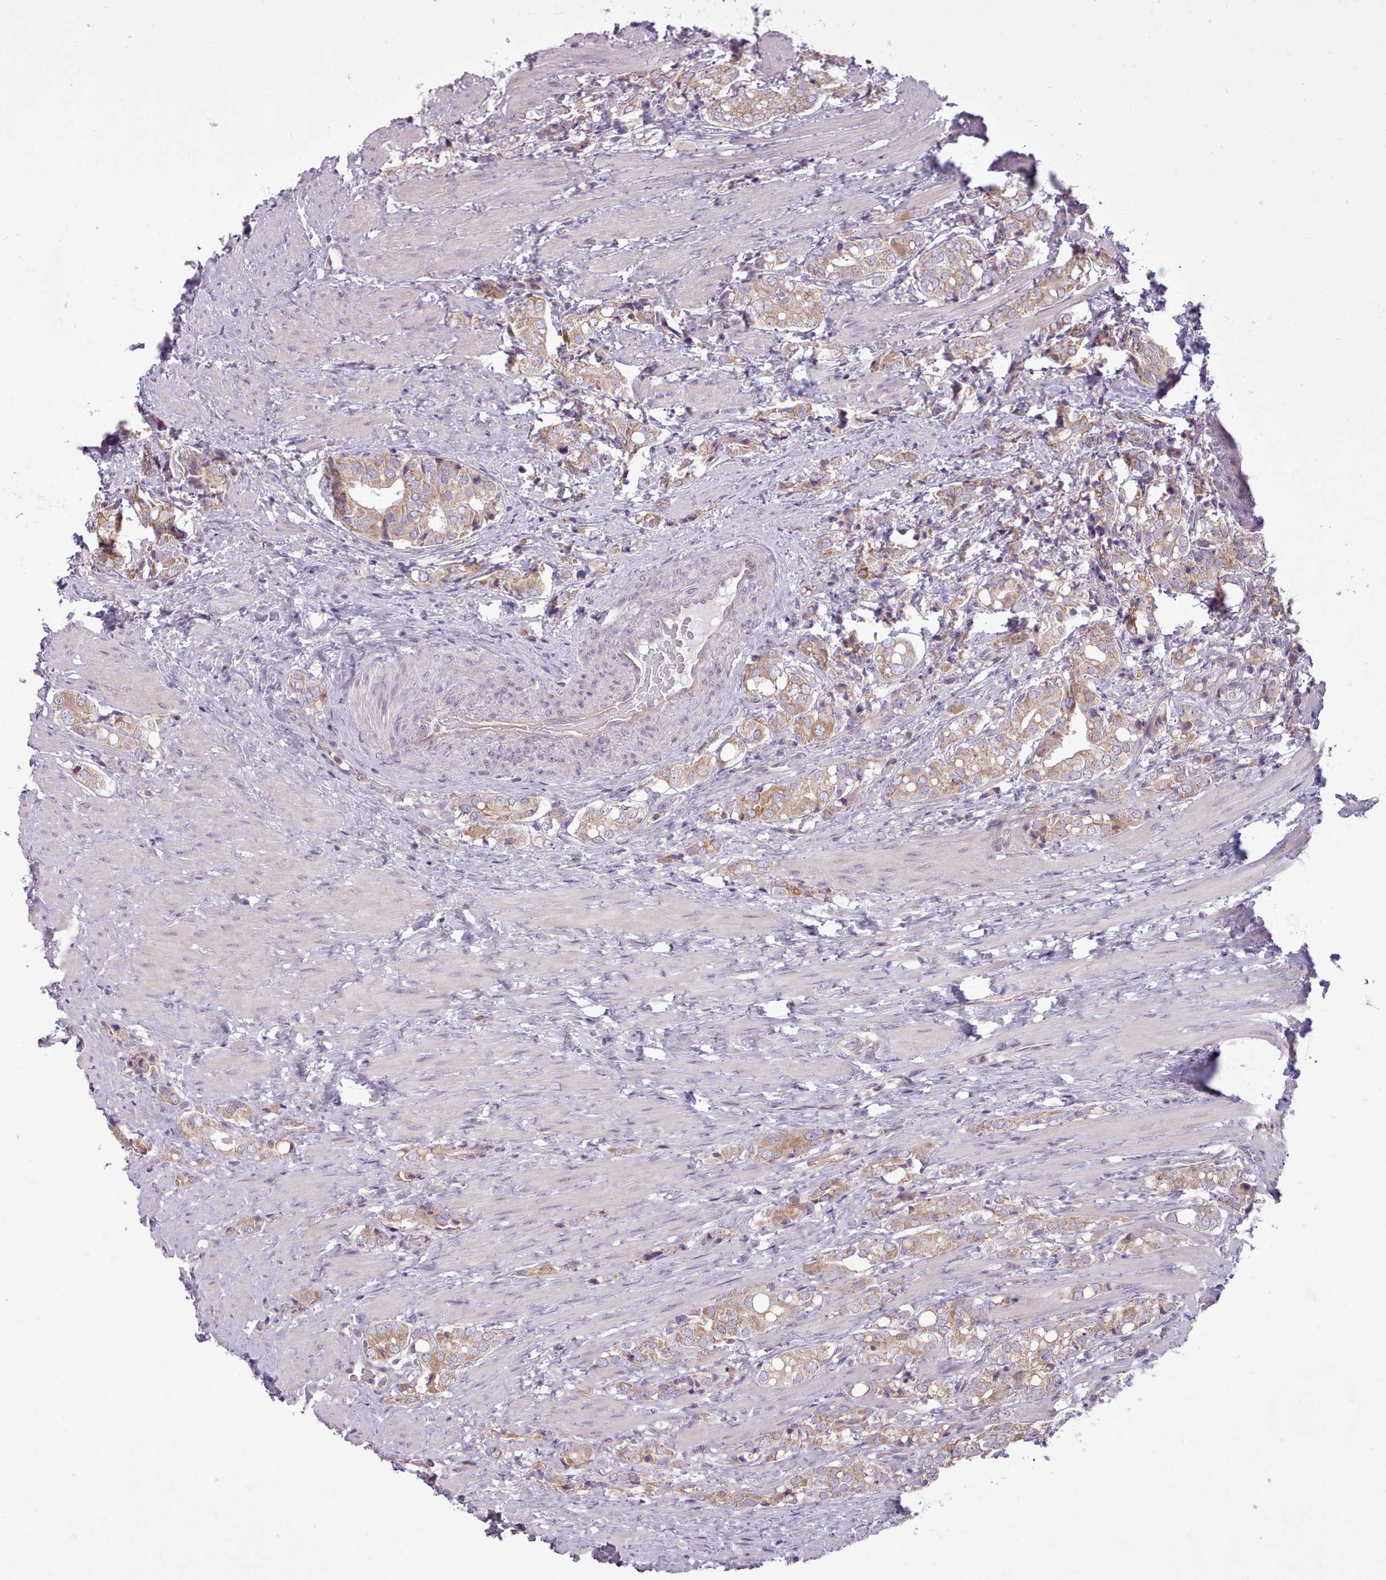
{"staining": {"intensity": "moderate", "quantity": "25%-75%", "location": "cytoplasmic/membranous"}, "tissue": "prostate cancer", "cell_type": "Tumor cells", "image_type": "cancer", "snomed": [{"axis": "morphology", "description": "Adenocarcinoma, High grade"}, {"axis": "topography", "description": "Prostate"}], "caption": "Immunohistochemical staining of high-grade adenocarcinoma (prostate) displays moderate cytoplasmic/membranous protein staining in approximately 25%-75% of tumor cells.", "gene": "SLURP1", "patient": {"sex": "male", "age": 71}}